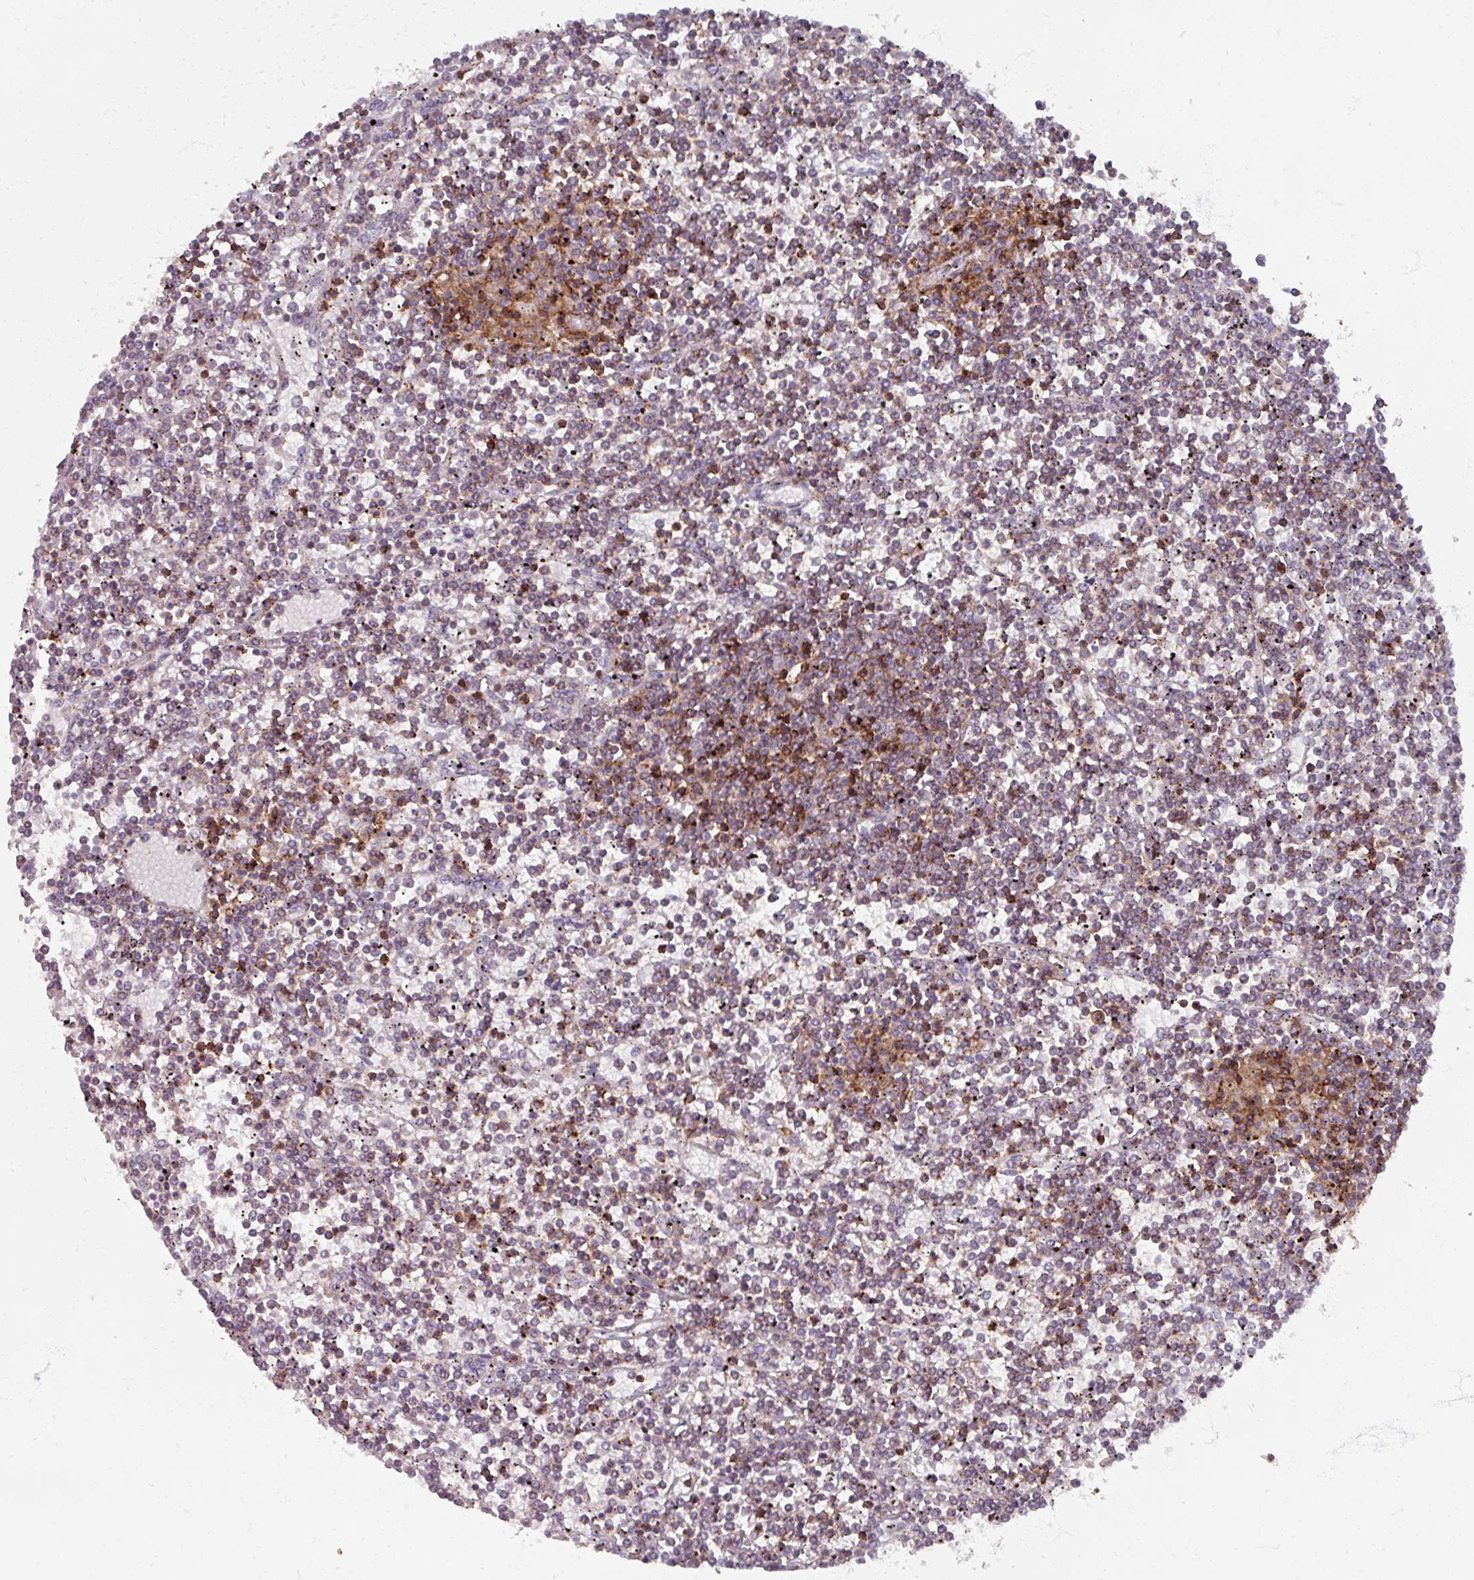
{"staining": {"intensity": "moderate", "quantity": "<25%", "location": "cytoplasmic/membranous"}, "tissue": "lymphoma", "cell_type": "Tumor cells", "image_type": "cancer", "snomed": [{"axis": "morphology", "description": "Malignant lymphoma, non-Hodgkin's type, Low grade"}, {"axis": "topography", "description": "Spleen"}], "caption": "Immunohistochemistry (IHC) histopathology image of neoplastic tissue: lymphoma stained using immunohistochemistry shows low levels of moderate protein expression localized specifically in the cytoplasmic/membranous of tumor cells, appearing as a cytoplasmic/membranous brown color.", "gene": "PTPRC", "patient": {"sex": "female", "age": 19}}